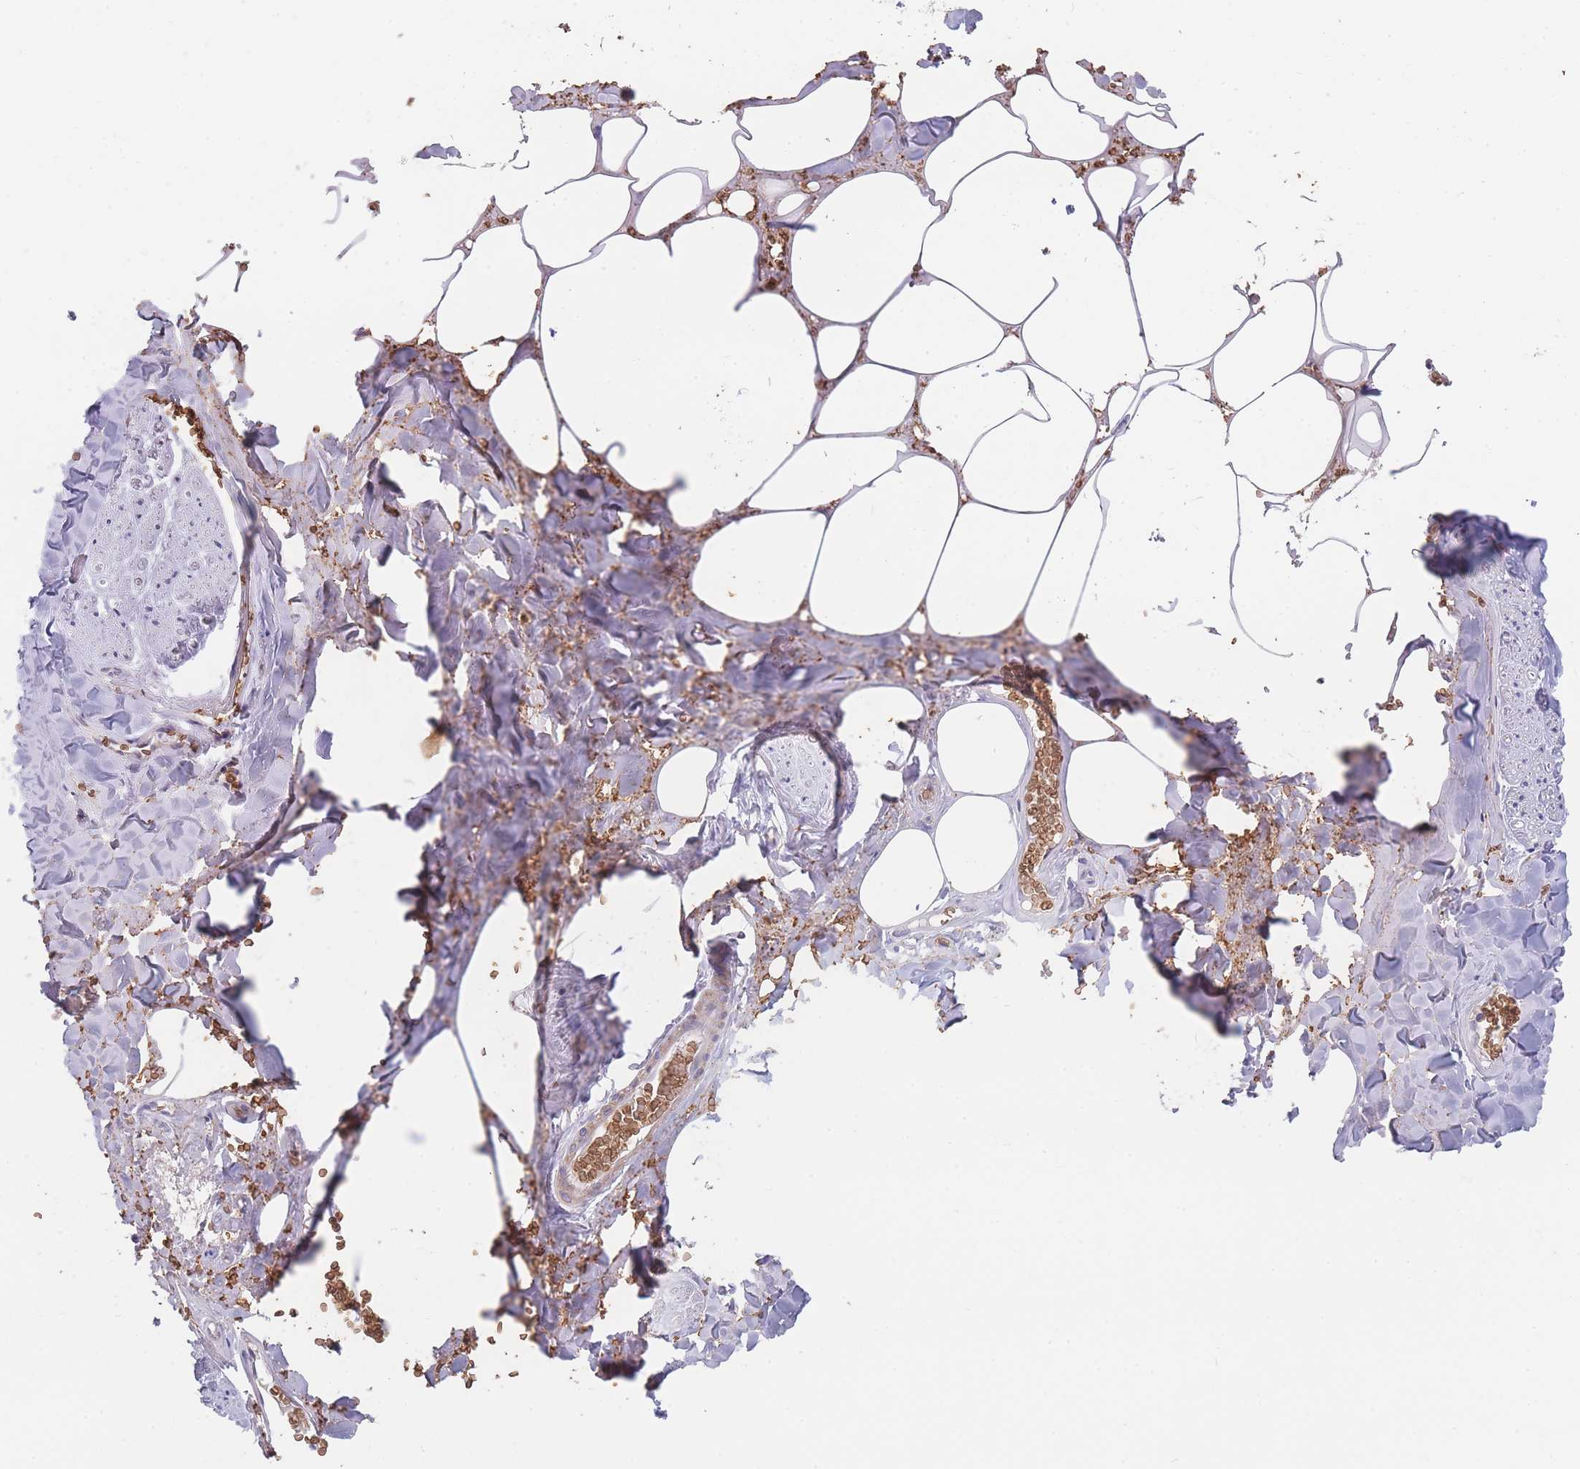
{"staining": {"intensity": "negative", "quantity": "none", "location": "none"}, "tissue": "adipose tissue", "cell_type": "Adipocytes", "image_type": "normal", "snomed": [{"axis": "morphology", "description": "Normal tissue, NOS"}, {"axis": "topography", "description": "Salivary gland"}, {"axis": "topography", "description": "Peripheral nerve tissue"}], "caption": "A high-resolution image shows IHC staining of benign adipose tissue, which reveals no significant expression in adipocytes. (IHC, brightfield microscopy, high magnification).", "gene": "SMPD4", "patient": {"sex": "male", "age": 38}}